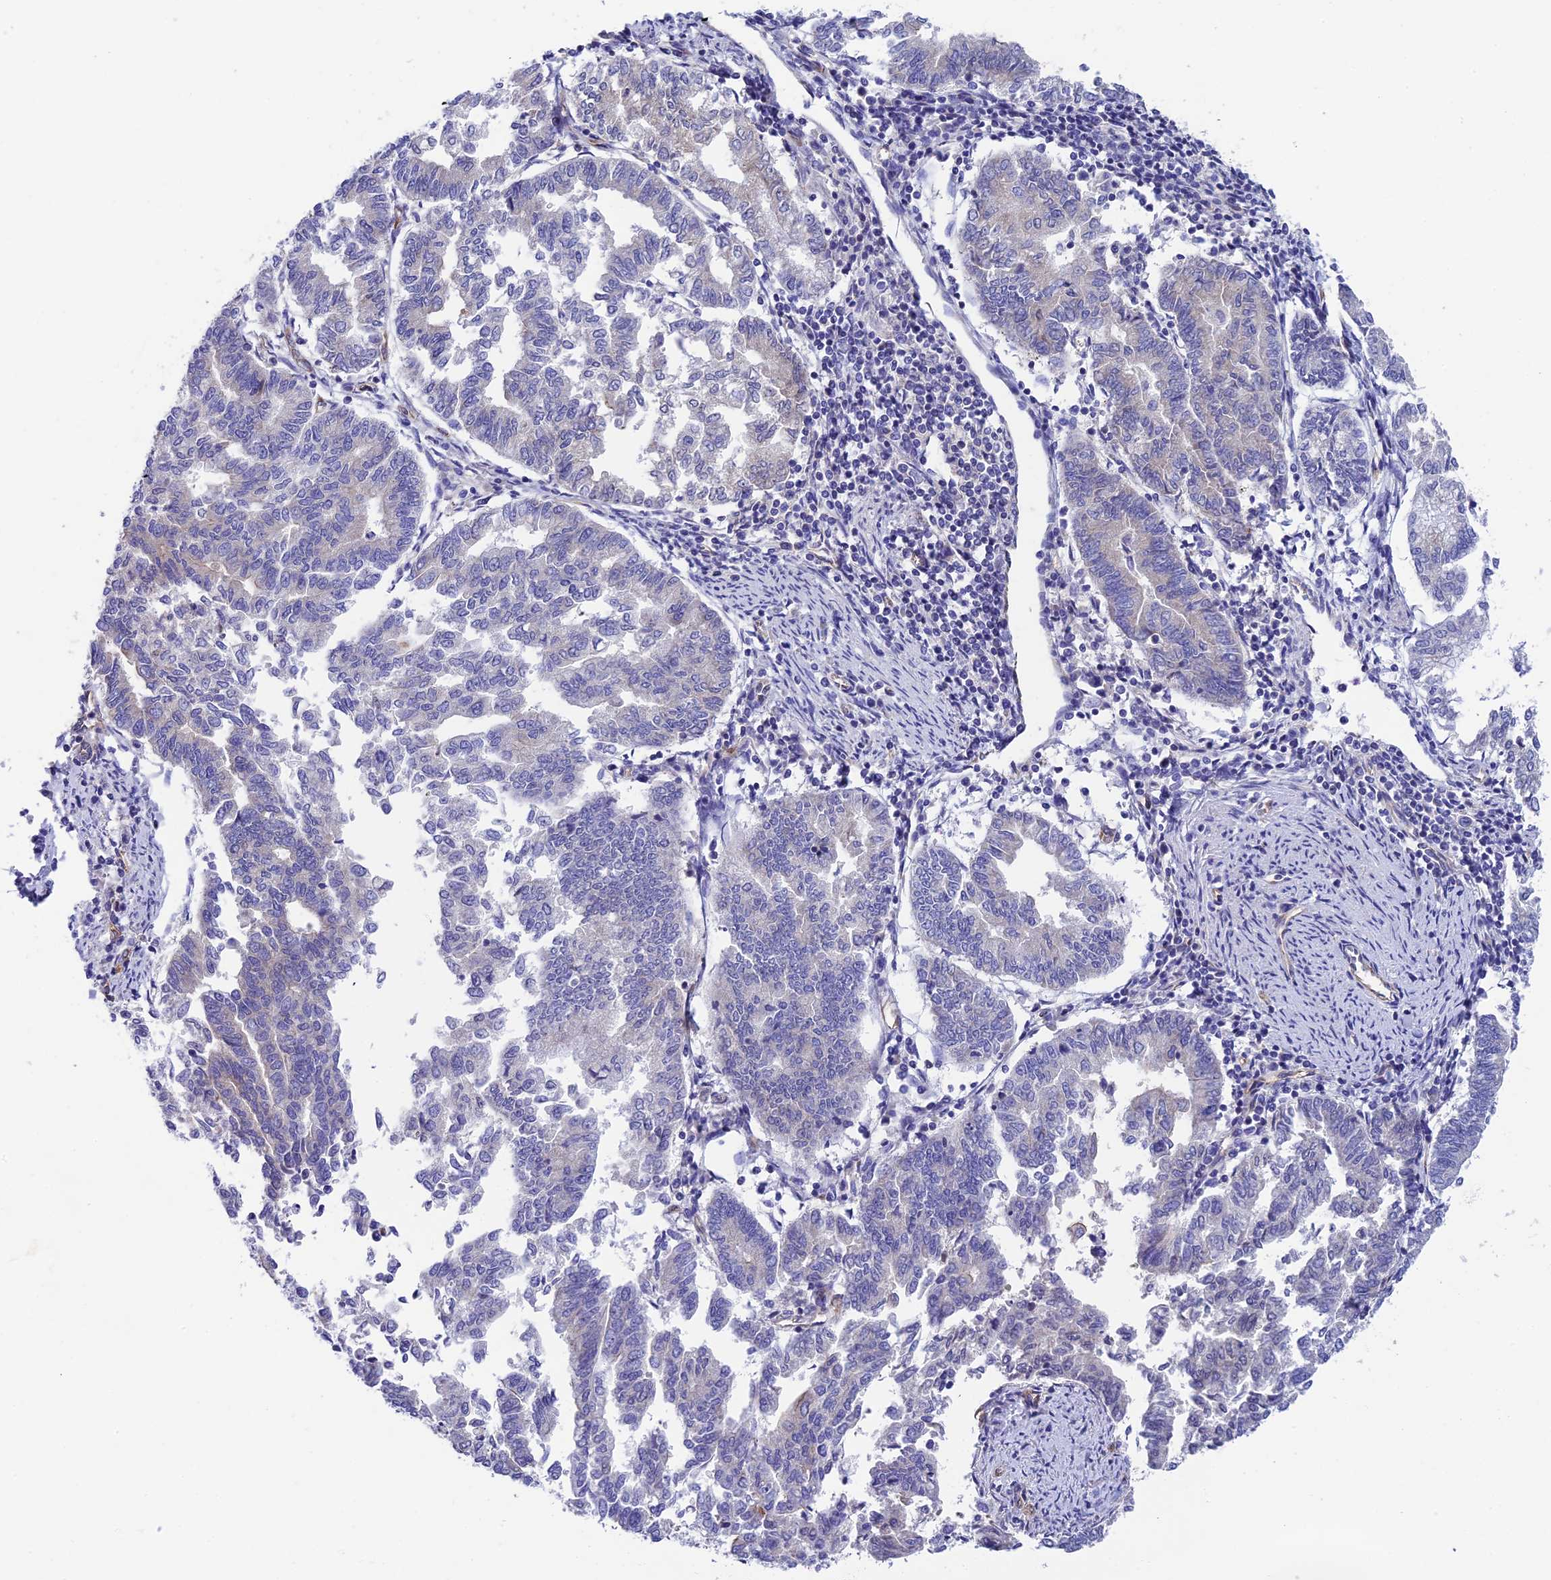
{"staining": {"intensity": "negative", "quantity": "none", "location": "none"}, "tissue": "endometrial cancer", "cell_type": "Tumor cells", "image_type": "cancer", "snomed": [{"axis": "morphology", "description": "Adenocarcinoma, NOS"}, {"axis": "topography", "description": "Endometrium"}], "caption": "Endometrial cancer (adenocarcinoma) was stained to show a protein in brown. There is no significant positivity in tumor cells.", "gene": "PPFIA3", "patient": {"sex": "female", "age": 79}}